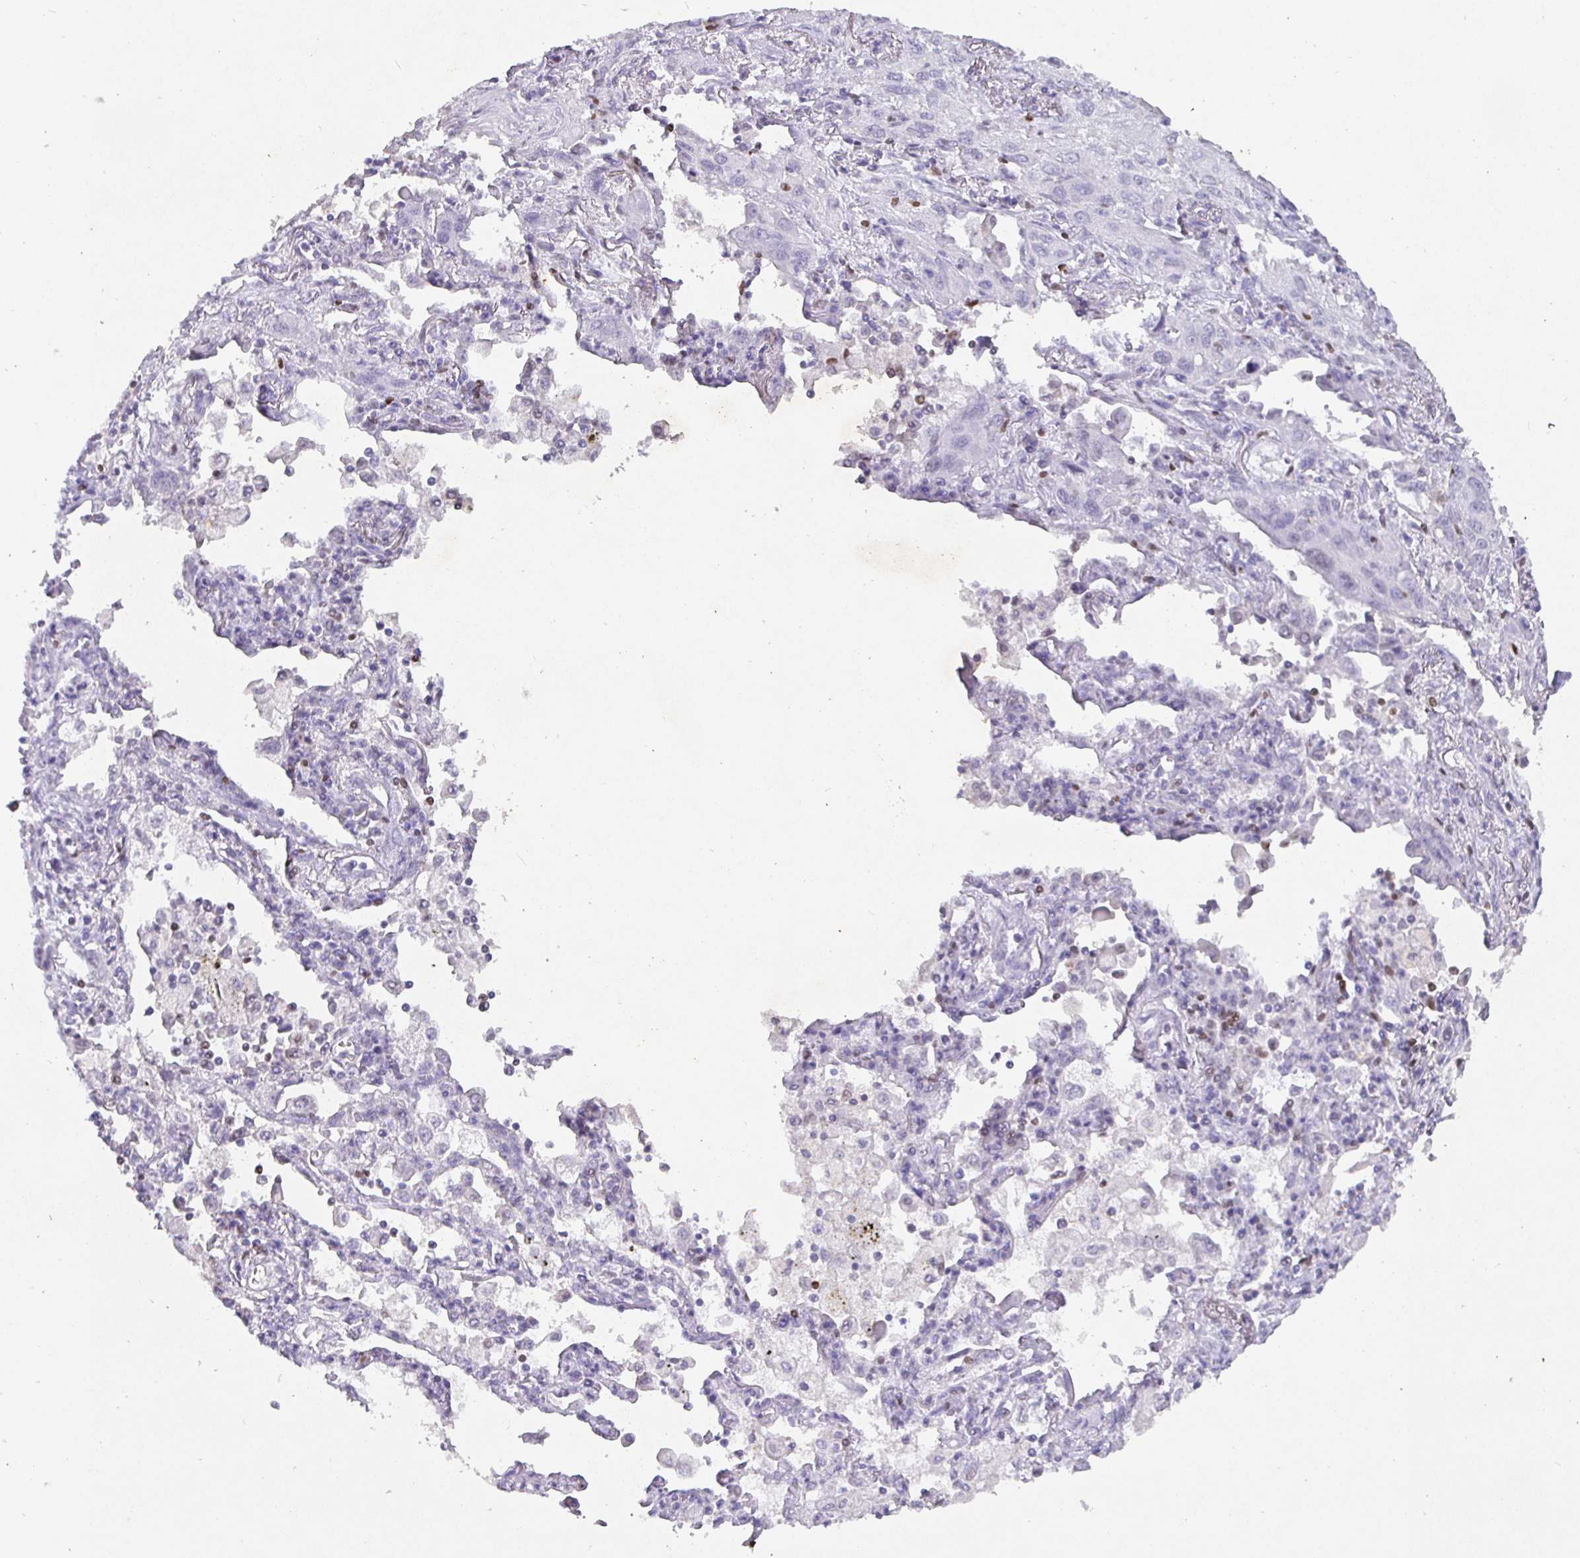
{"staining": {"intensity": "negative", "quantity": "none", "location": "none"}, "tissue": "lung cancer", "cell_type": "Tumor cells", "image_type": "cancer", "snomed": [{"axis": "morphology", "description": "Squamous cell carcinoma, NOS"}, {"axis": "topography", "description": "Lung"}], "caption": "Tumor cells are negative for brown protein staining in lung cancer.", "gene": "SATB1", "patient": {"sex": "male", "age": 79}}